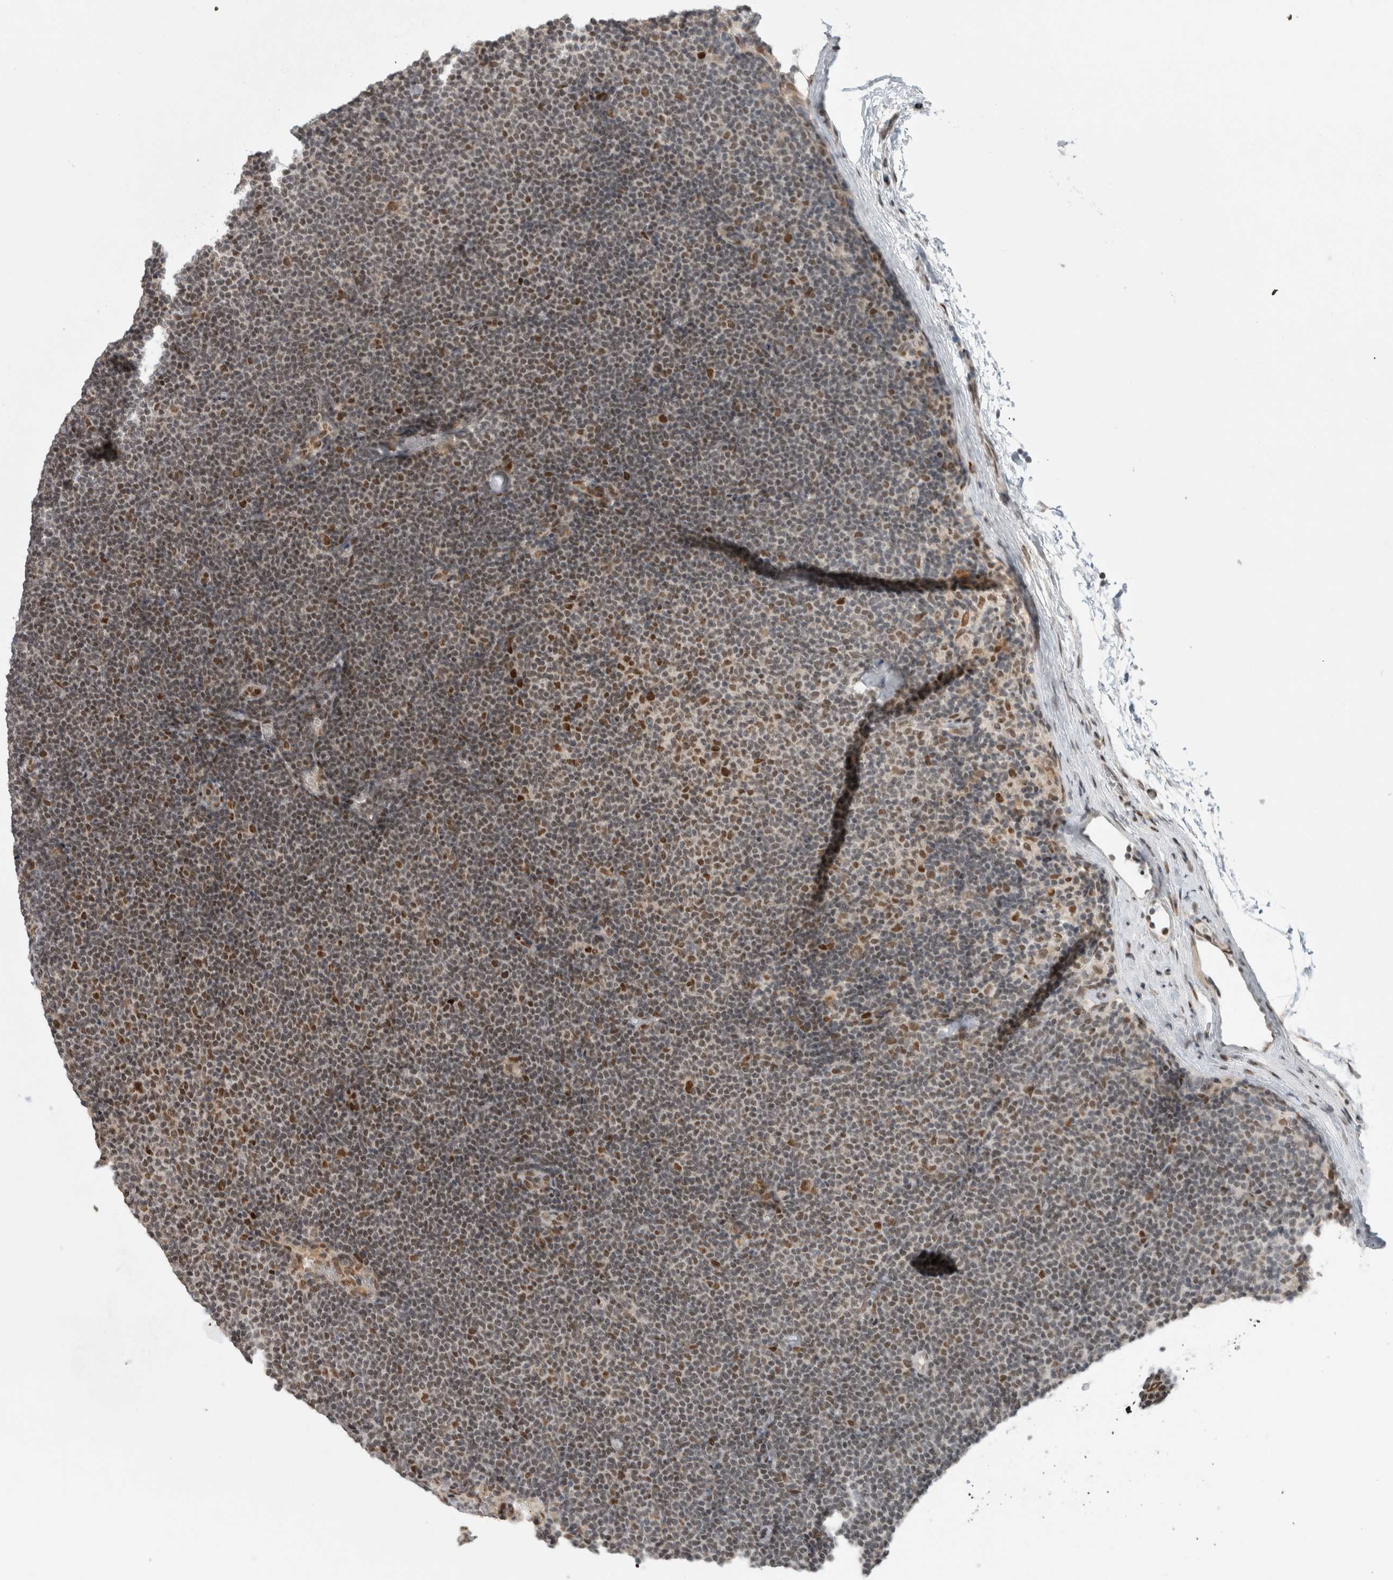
{"staining": {"intensity": "moderate", "quantity": "<25%", "location": "nuclear"}, "tissue": "lymphoma", "cell_type": "Tumor cells", "image_type": "cancer", "snomed": [{"axis": "morphology", "description": "Malignant lymphoma, non-Hodgkin's type, Low grade"}, {"axis": "topography", "description": "Lymph node"}], "caption": "Lymphoma stained with a brown dye reveals moderate nuclear positive positivity in about <25% of tumor cells.", "gene": "HNRNPR", "patient": {"sex": "female", "age": 53}}